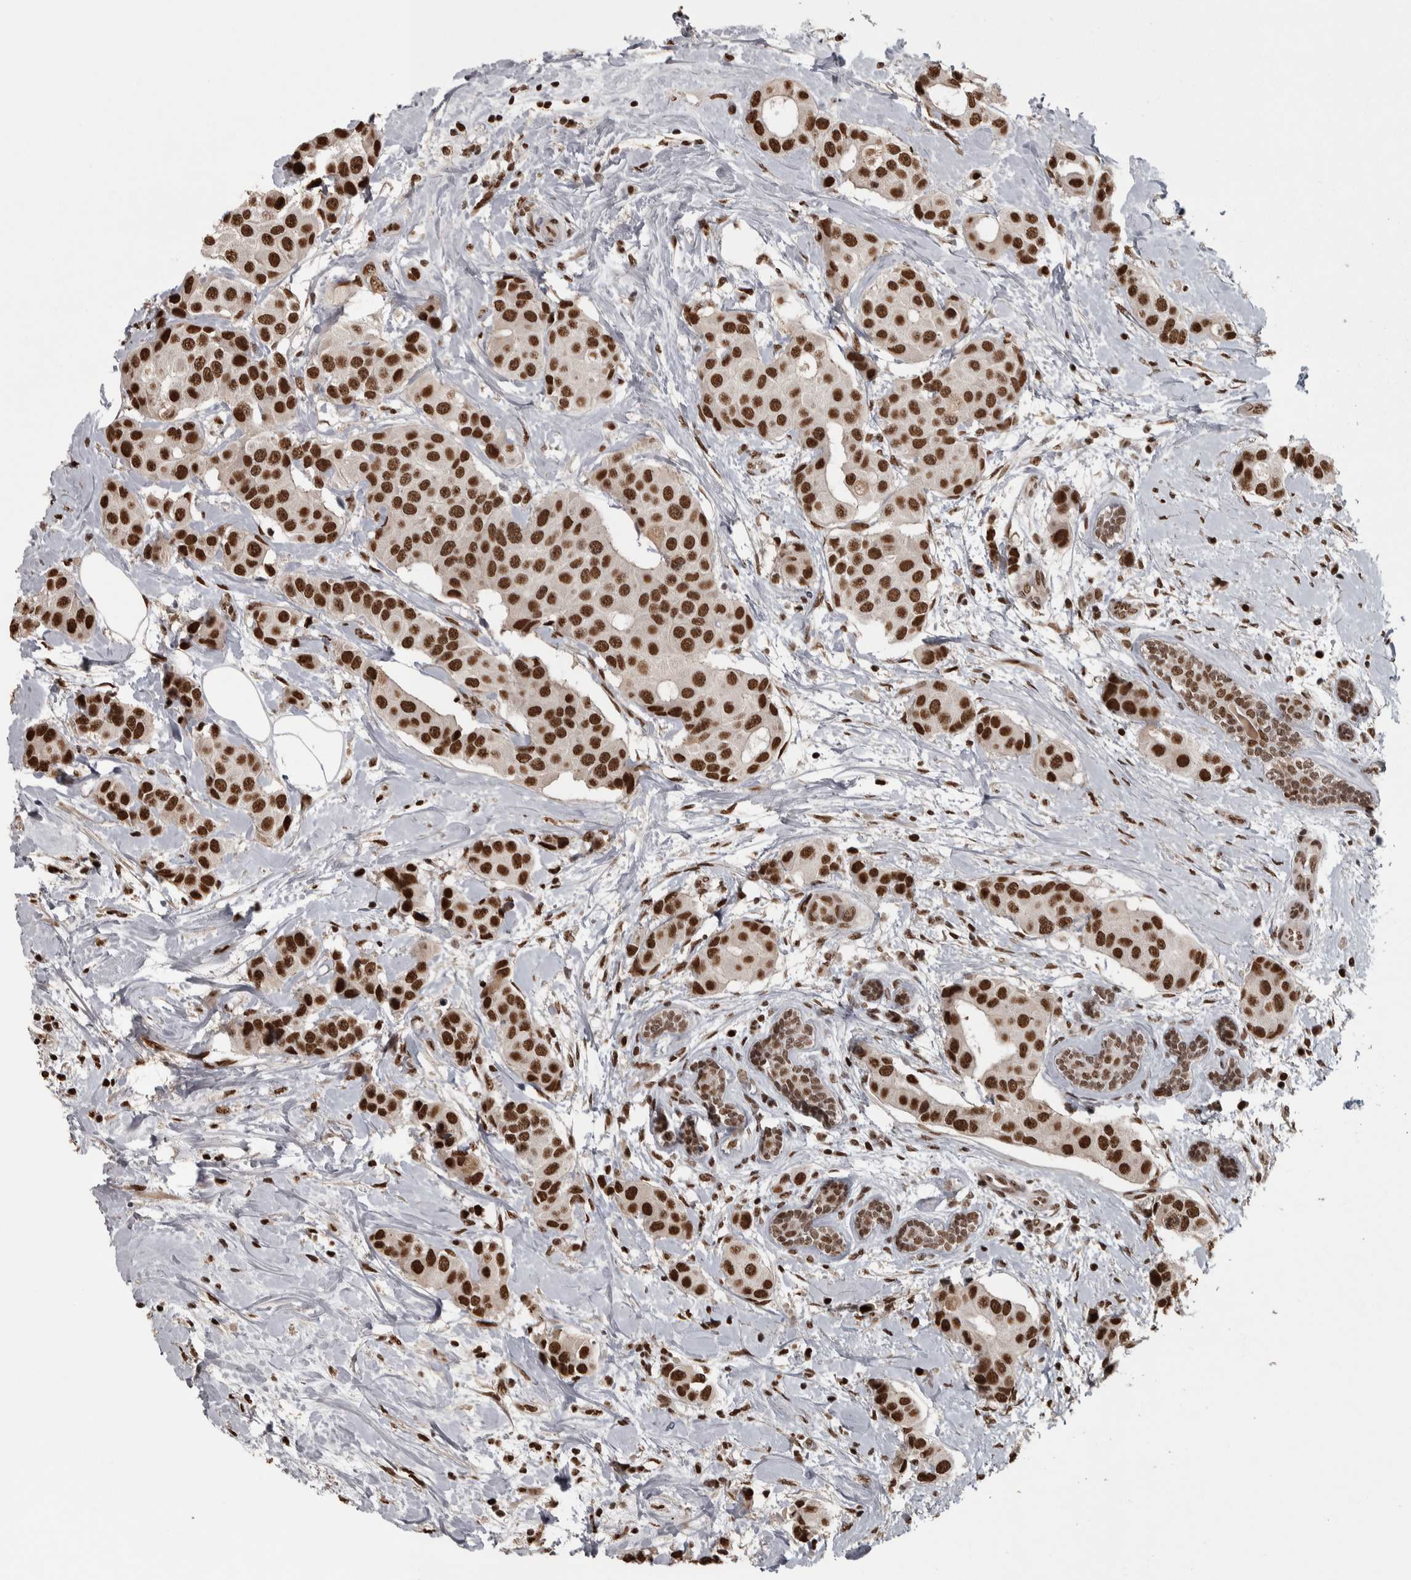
{"staining": {"intensity": "strong", "quantity": ">75%", "location": "nuclear"}, "tissue": "breast cancer", "cell_type": "Tumor cells", "image_type": "cancer", "snomed": [{"axis": "morphology", "description": "Normal tissue, NOS"}, {"axis": "morphology", "description": "Duct carcinoma"}, {"axis": "topography", "description": "Breast"}], "caption": "High-power microscopy captured an immunohistochemistry micrograph of breast cancer (intraductal carcinoma), revealing strong nuclear staining in approximately >75% of tumor cells. The staining is performed using DAB brown chromogen to label protein expression. The nuclei are counter-stained blue using hematoxylin.", "gene": "ZFHX4", "patient": {"sex": "female", "age": 39}}